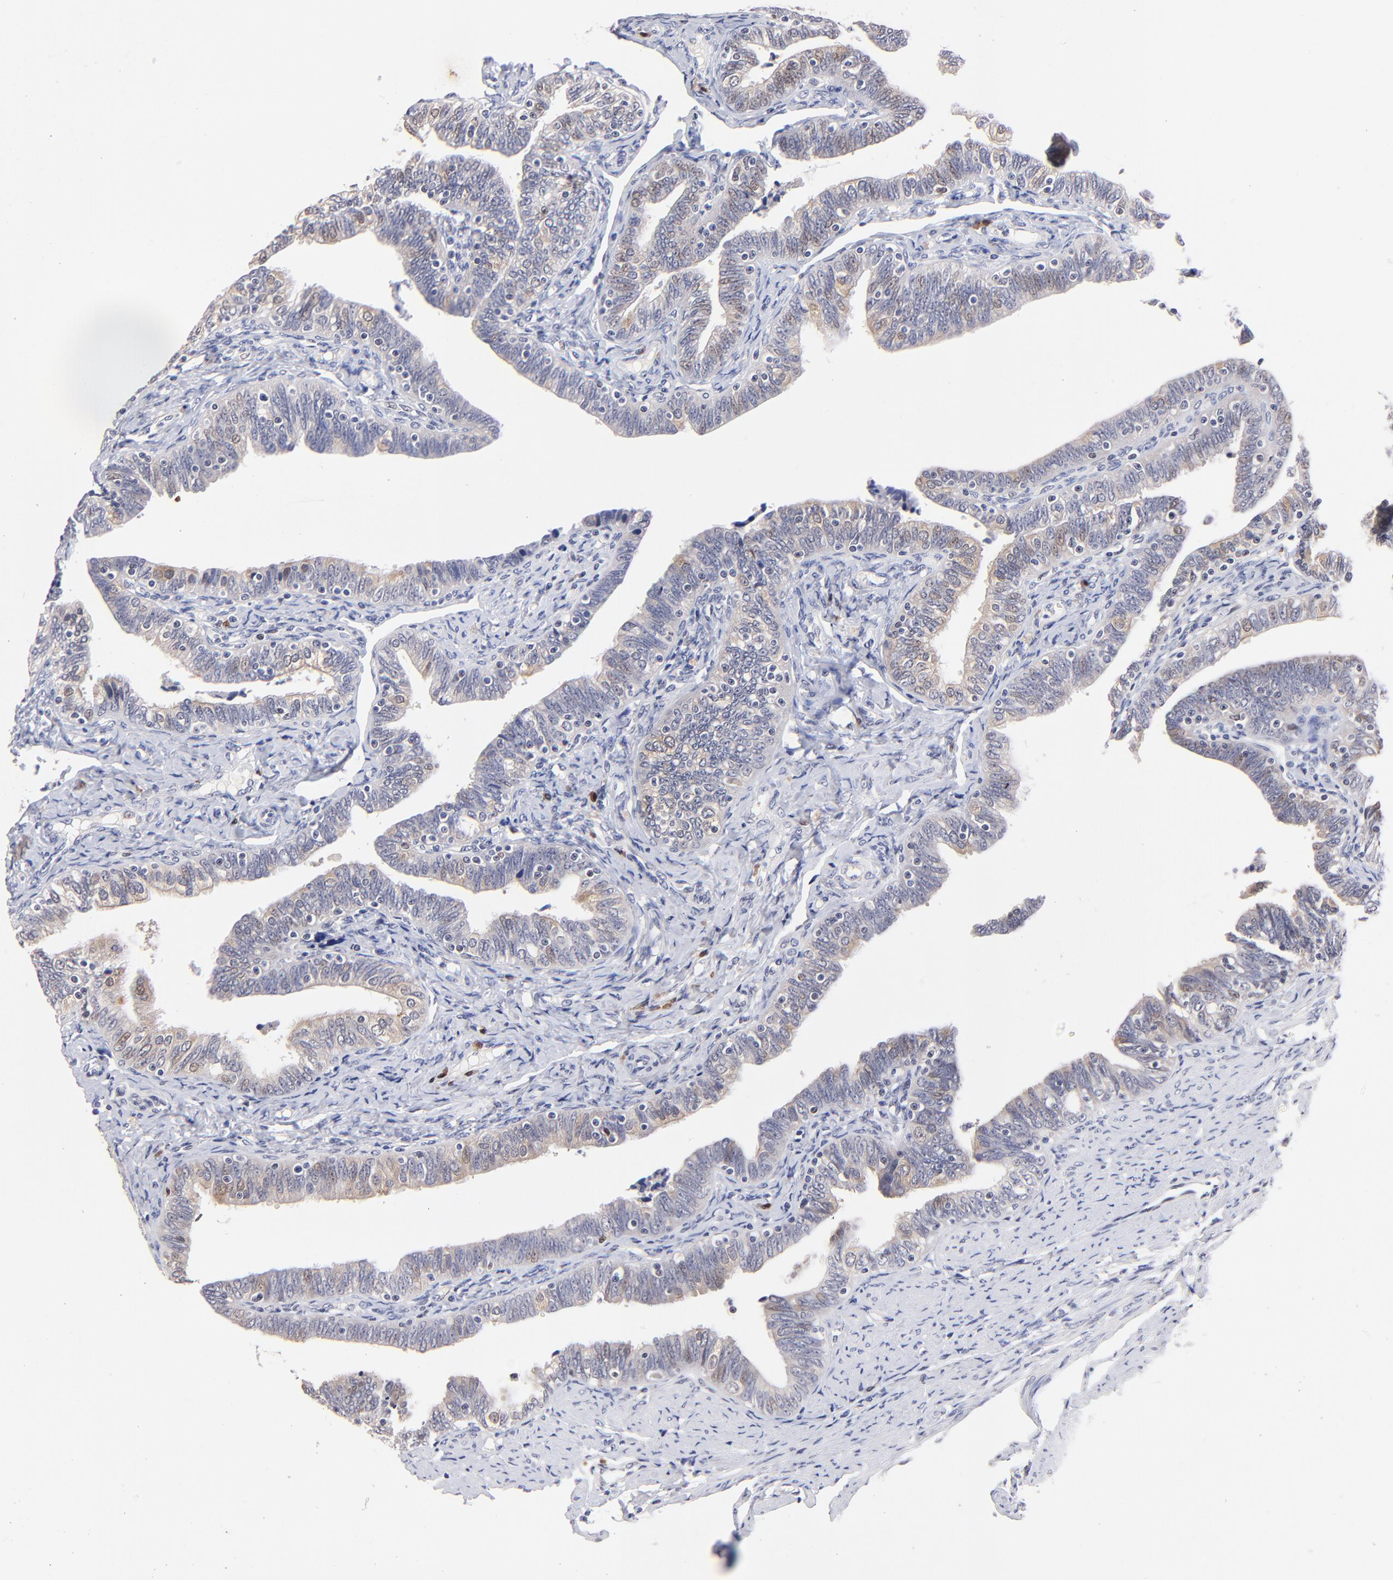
{"staining": {"intensity": "weak", "quantity": "25%-75%", "location": "cytoplasmic/membranous"}, "tissue": "fallopian tube", "cell_type": "Glandular cells", "image_type": "normal", "snomed": [{"axis": "morphology", "description": "Normal tissue, NOS"}, {"axis": "topography", "description": "Fallopian tube"}, {"axis": "topography", "description": "Ovary"}], "caption": "The histopathology image reveals a brown stain indicating the presence of a protein in the cytoplasmic/membranous of glandular cells in fallopian tube. The staining was performed using DAB (3,3'-diaminobenzidine), with brown indicating positive protein expression. Nuclei are stained blue with hematoxylin.", "gene": "ZNF155", "patient": {"sex": "female", "age": 69}}